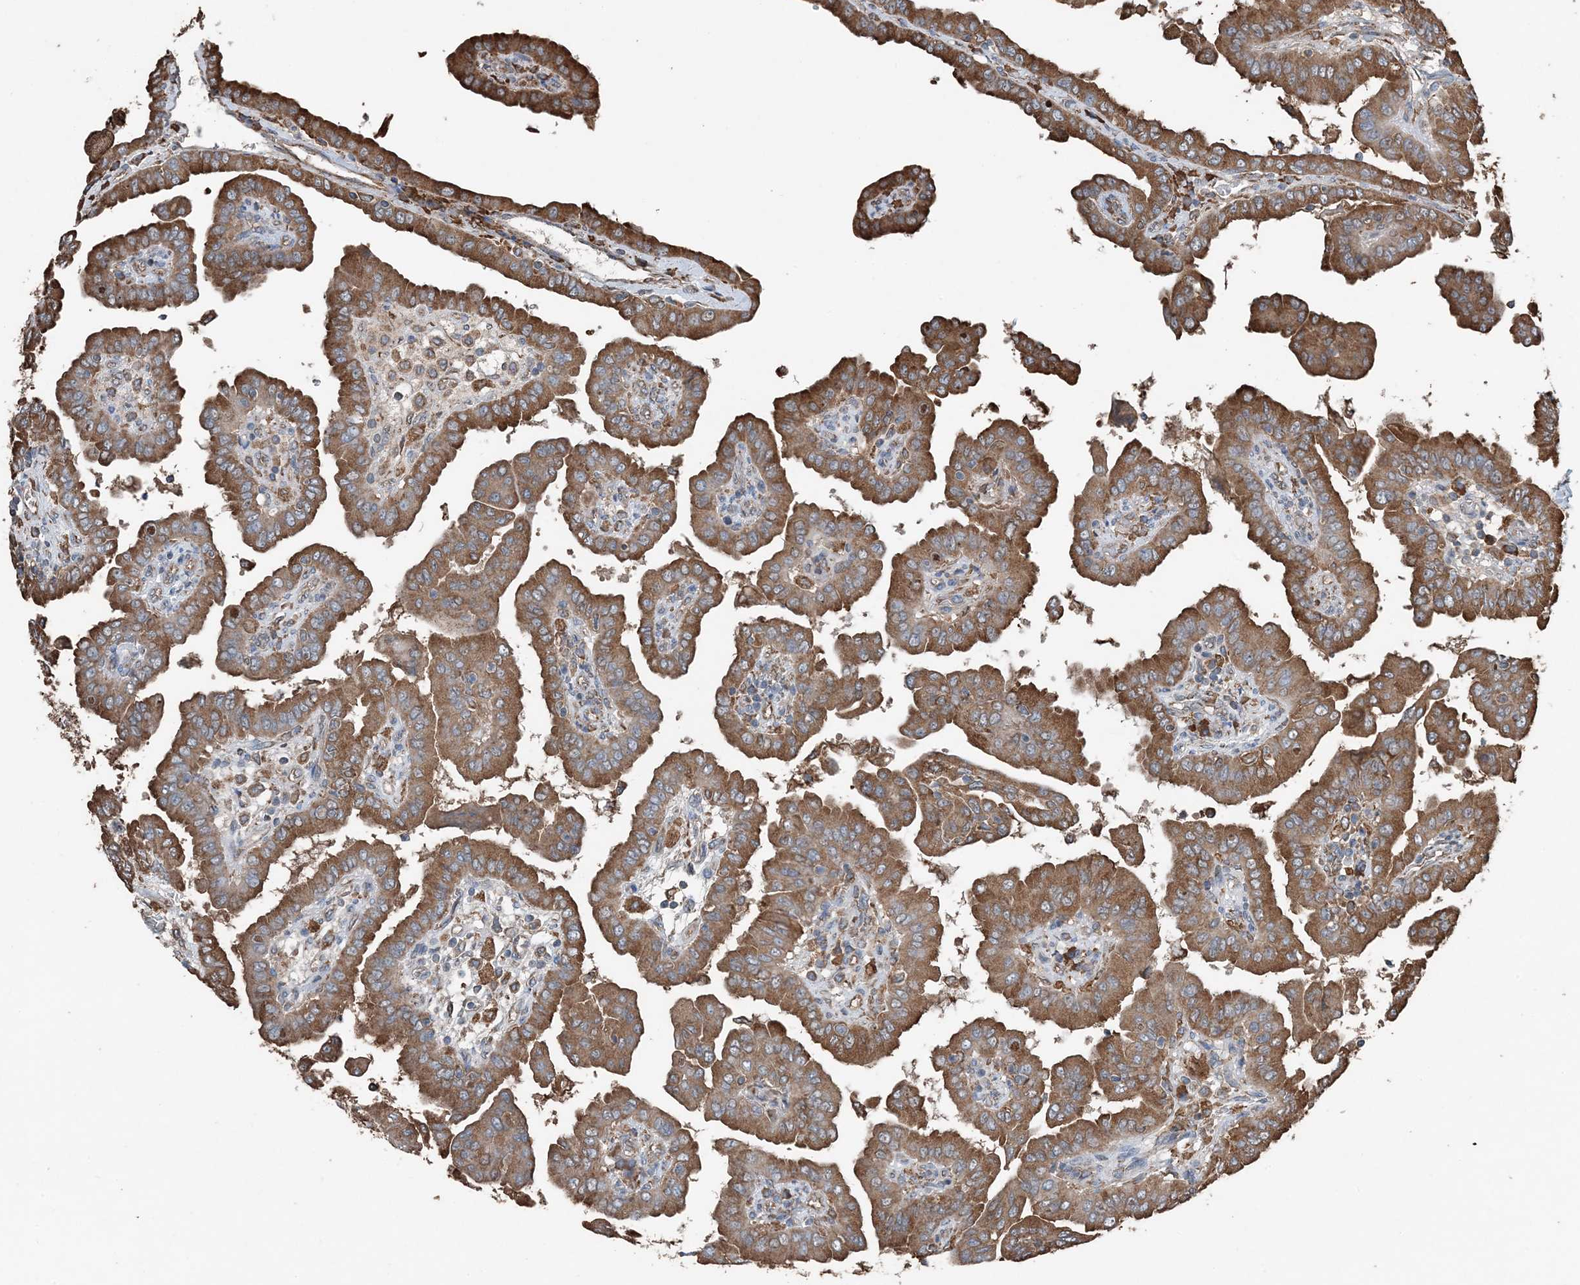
{"staining": {"intensity": "strong", "quantity": ">75%", "location": "cytoplasmic/membranous"}, "tissue": "thyroid cancer", "cell_type": "Tumor cells", "image_type": "cancer", "snomed": [{"axis": "morphology", "description": "Papillary adenocarcinoma, NOS"}, {"axis": "topography", "description": "Thyroid gland"}], "caption": "IHC staining of papillary adenocarcinoma (thyroid), which exhibits high levels of strong cytoplasmic/membranous staining in approximately >75% of tumor cells indicating strong cytoplasmic/membranous protein expression. The staining was performed using DAB (brown) for protein detection and nuclei were counterstained in hematoxylin (blue).", "gene": "PDIA6", "patient": {"sex": "male", "age": 33}}